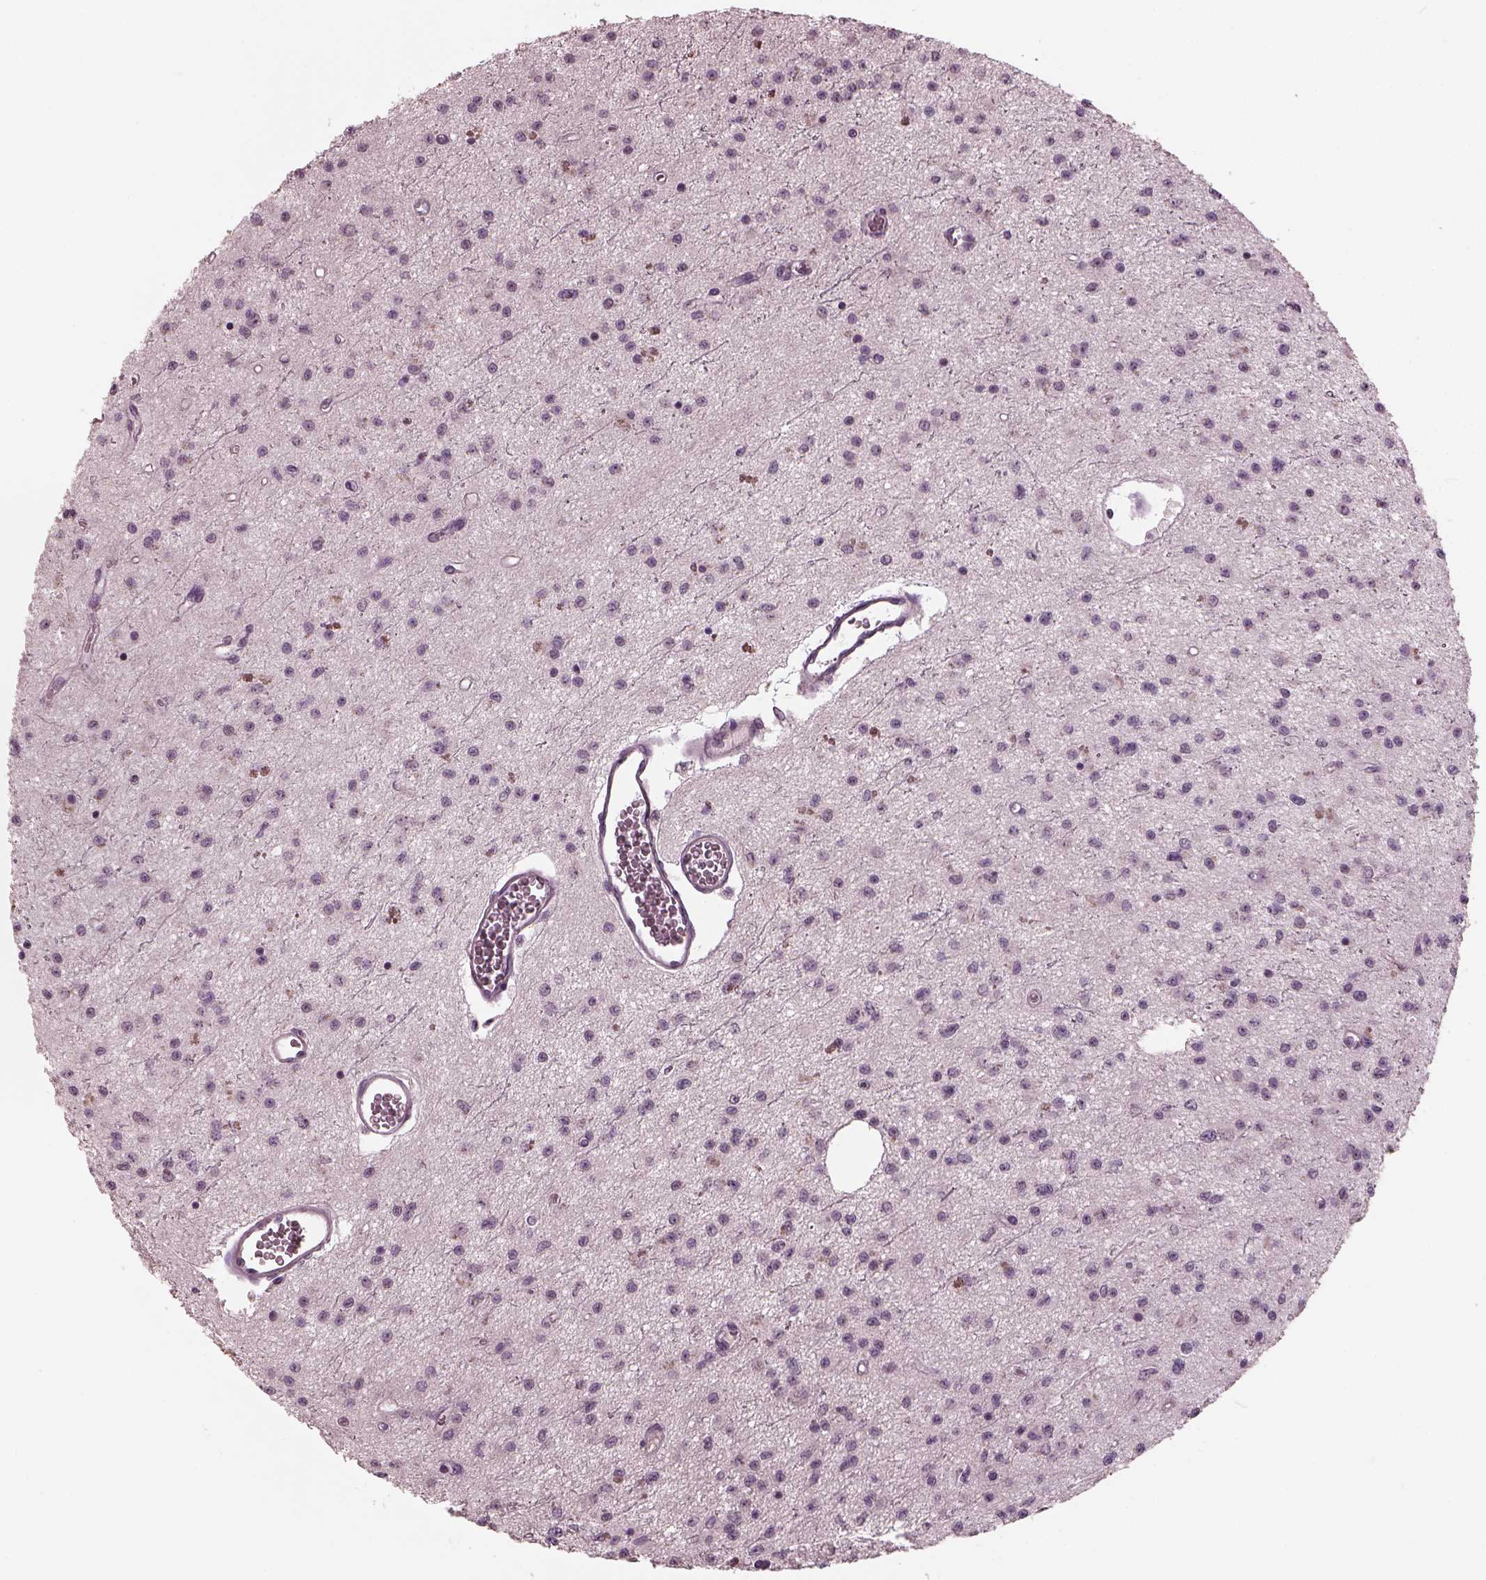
{"staining": {"intensity": "negative", "quantity": "none", "location": "none"}, "tissue": "glioma", "cell_type": "Tumor cells", "image_type": "cancer", "snomed": [{"axis": "morphology", "description": "Glioma, malignant, Low grade"}, {"axis": "topography", "description": "Brain"}], "caption": "High power microscopy image of an immunohistochemistry photomicrograph of malignant glioma (low-grade), revealing no significant staining in tumor cells.", "gene": "RCVRN", "patient": {"sex": "female", "age": 45}}